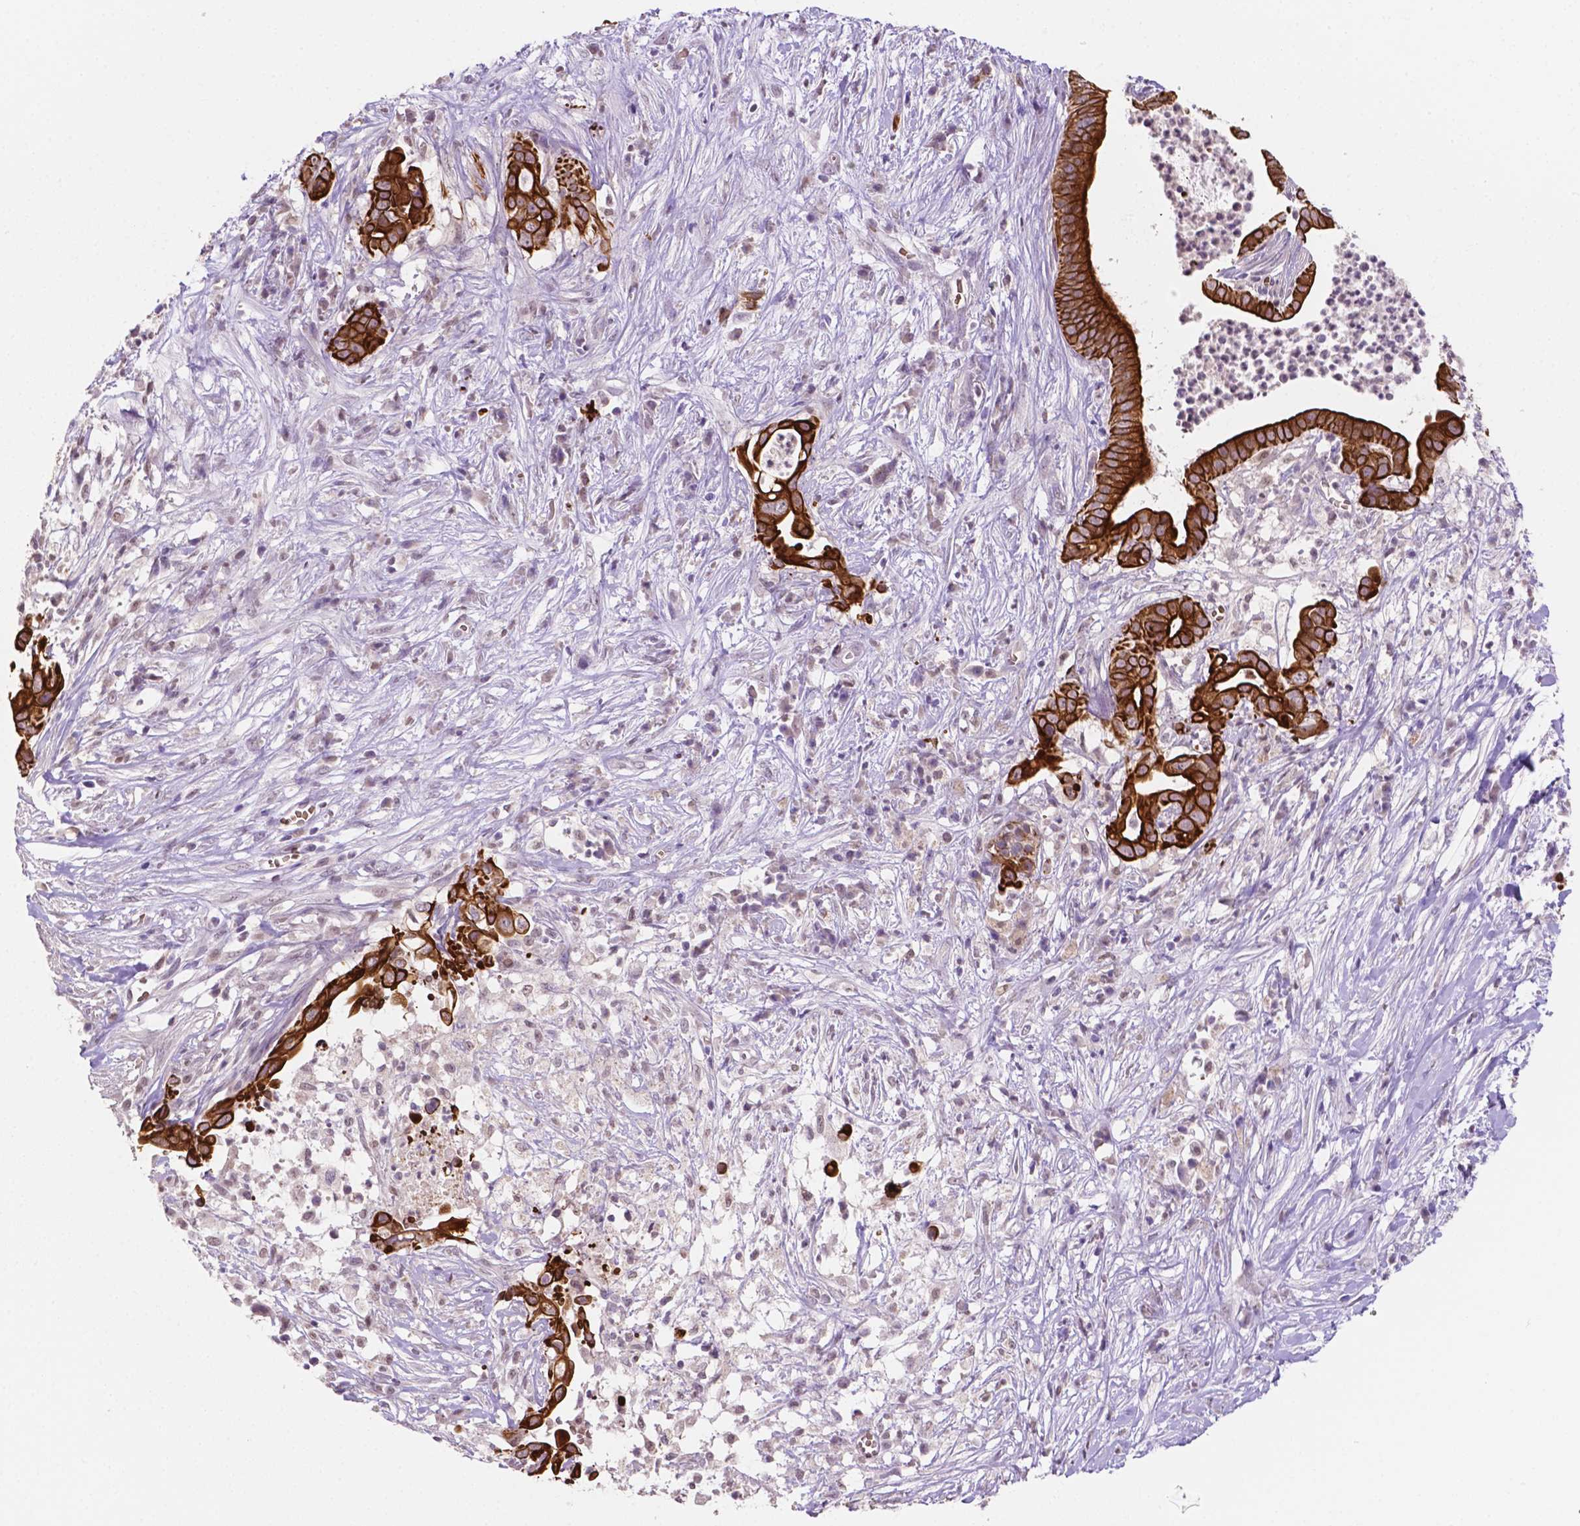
{"staining": {"intensity": "strong", "quantity": ">75%", "location": "cytoplasmic/membranous"}, "tissue": "pancreatic cancer", "cell_type": "Tumor cells", "image_type": "cancer", "snomed": [{"axis": "morphology", "description": "Adenocarcinoma, NOS"}, {"axis": "topography", "description": "Pancreas"}], "caption": "High-magnification brightfield microscopy of pancreatic adenocarcinoma stained with DAB (brown) and counterstained with hematoxylin (blue). tumor cells exhibit strong cytoplasmic/membranous staining is appreciated in approximately>75% of cells.", "gene": "SHLD3", "patient": {"sex": "male", "age": 61}}